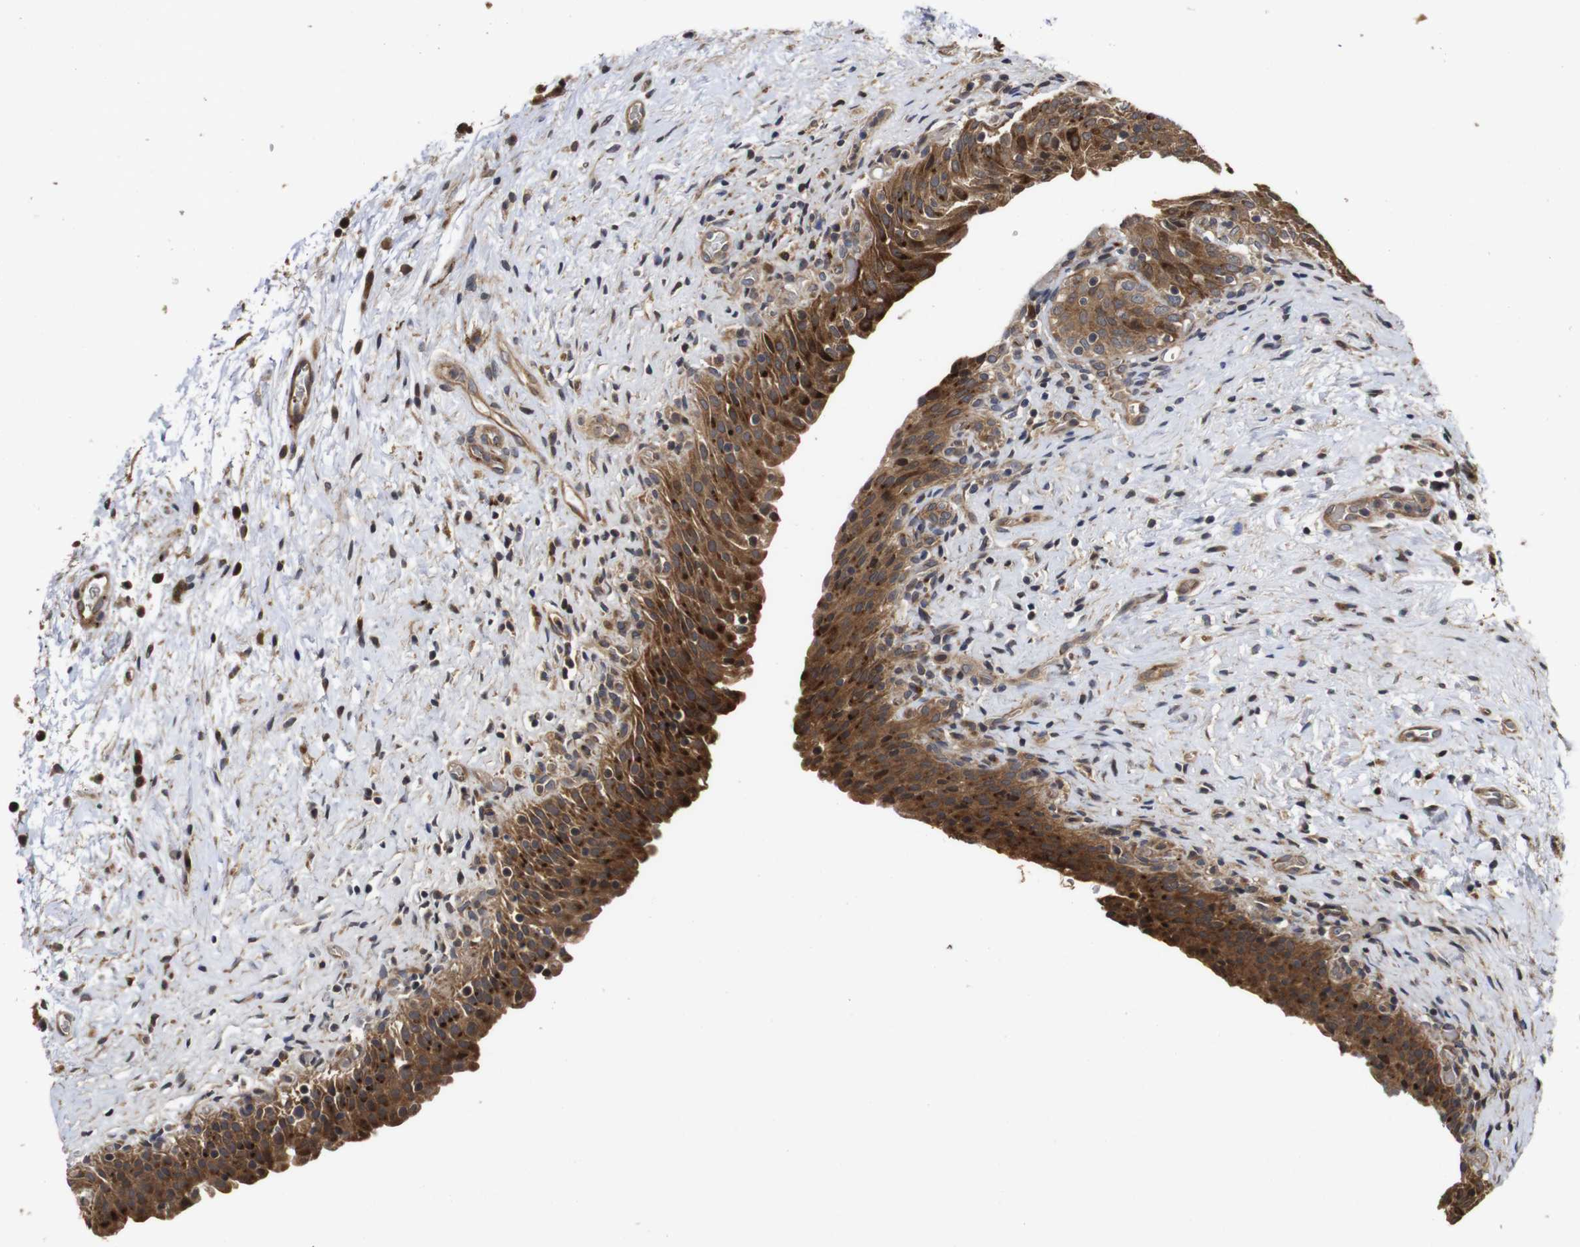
{"staining": {"intensity": "strong", "quantity": ">75%", "location": "cytoplasmic/membranous"}, "tissue": "urinary bladder", "cell_type": "Urothelial cells", "image_type": "normal", "snomed": [{"axis": "morphology", "description": "Normal tissue, NOS"}, {"axis": "topography", "description": "Urinary bladder"}], "caption": "Benign urinary bladder was stained to show a protein in brown. There is high levels of strong cytoplasmic/membranous expression in about >75% of urothelial cells.", "gene": "PTPN14", "patient": {"sex": "male", "age": 51}}